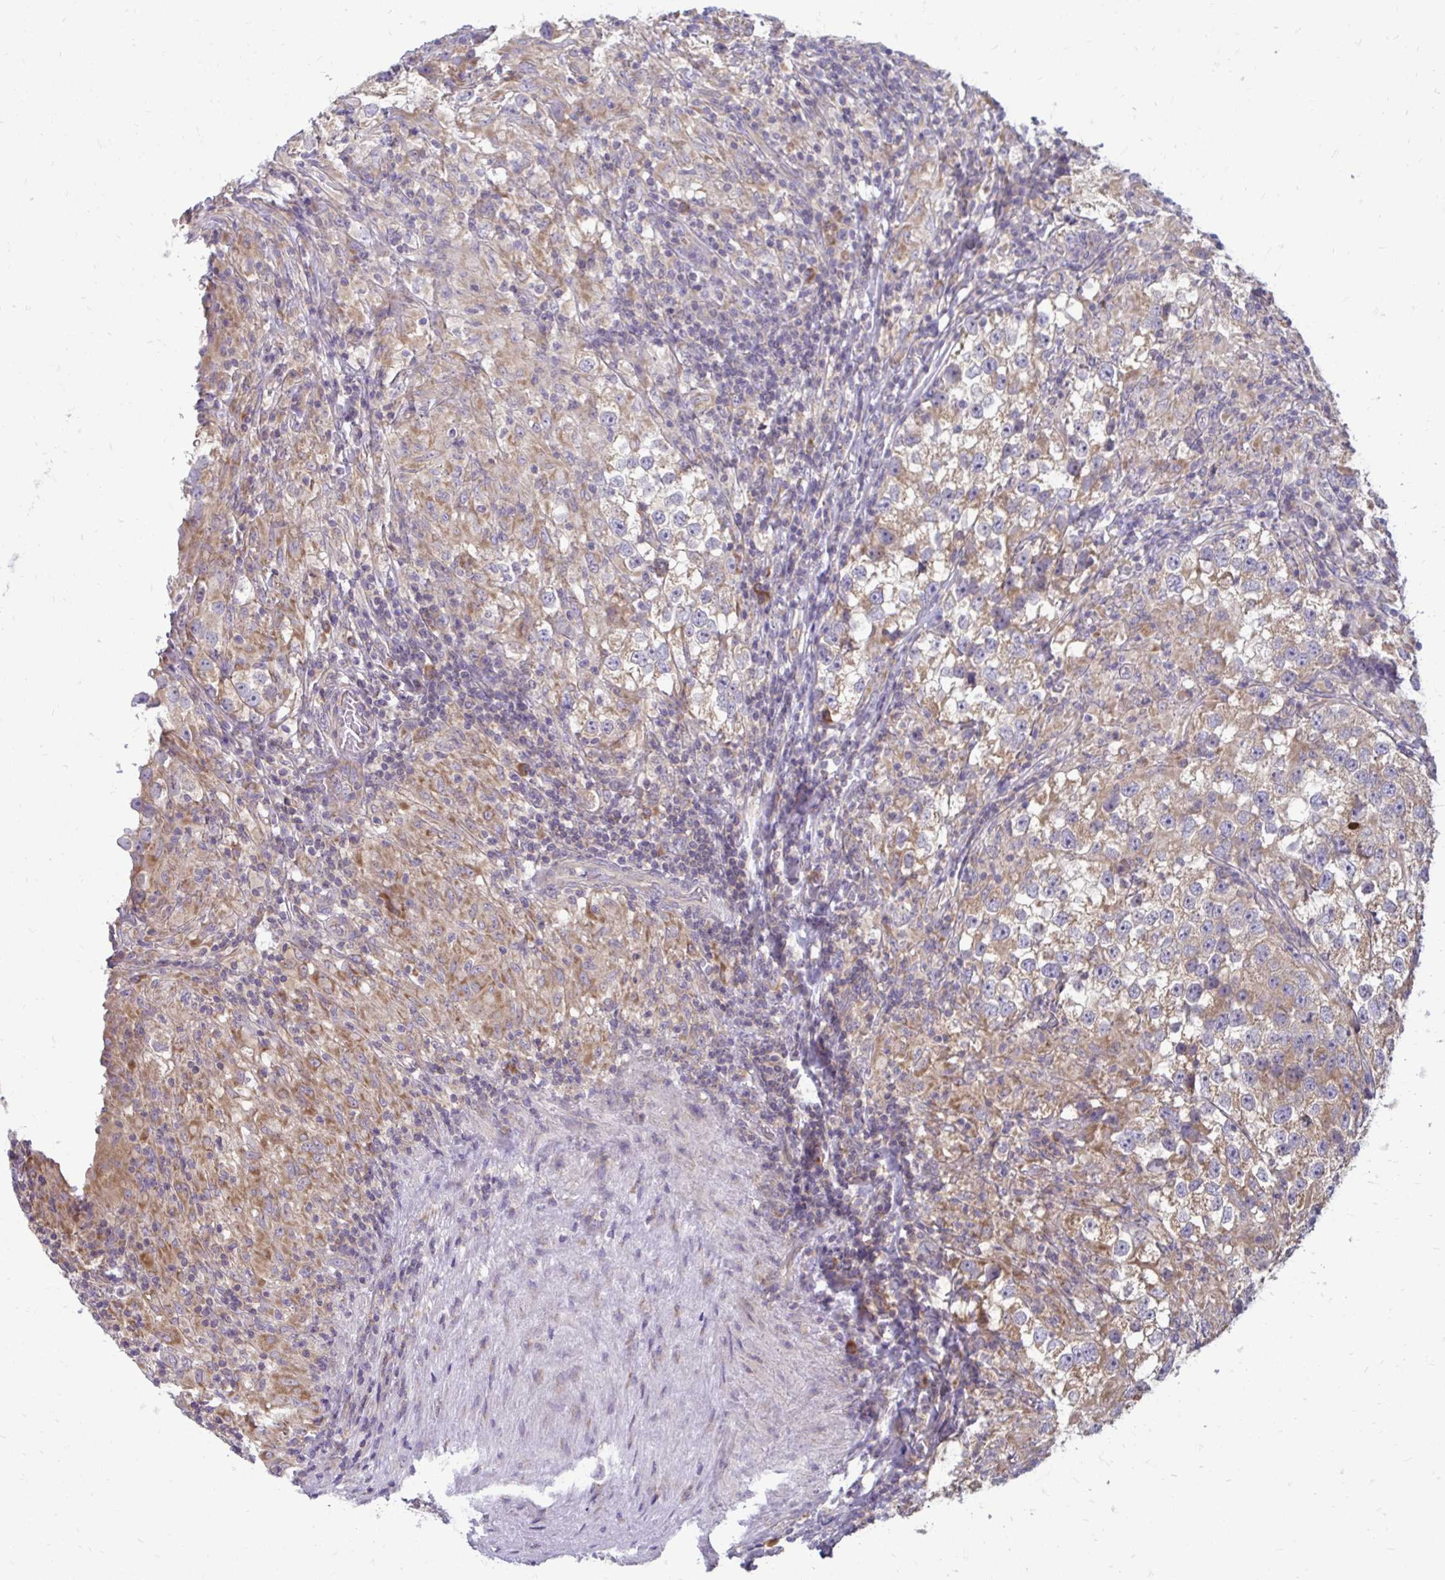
{"staining": {"intensity": "moderate", "quantity": ">75%", "location": "cytoplasmic/membranous"}, "tissue": "testis cancer", "cell_type": "Tumor cells", "image_type": "cancer", "snomed": [{"axis": "morphology", "description": "Seminoma, NOS"}, {"axis": "topography", "description": "Testis"}], "caption": "A micrograph of human testis cancer (seminoma) stained for a protein shows moderate cytoplasmic/membranous brown staining in tumor cells.", "gene": "RPLP2", "patient": {"sex": "male", "age": 46}}